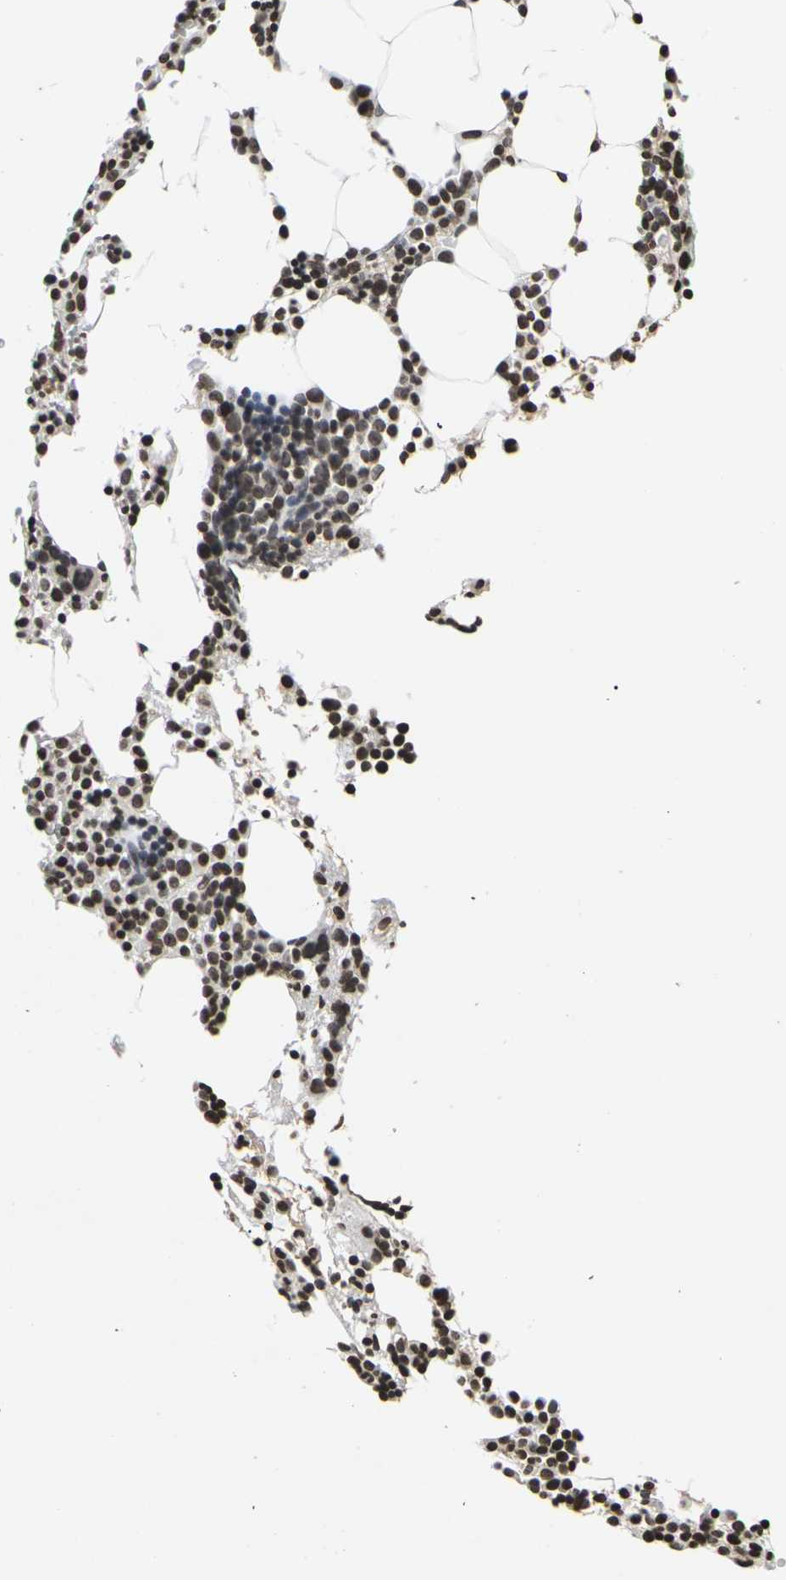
{"staining": {"intensity": "moderate", "quantity": ">75%", "location": "nuclear"}, "tissue": "bone marrow", "cell_type": "Hematopoietic cells", "image_type": "normal", "snomed": [{"axis": "morphology", "description": "Normal tissue, NOS"}, {"axis": "morphology", "description": "Inflammation, NOS"}, {"axis": "topography", "description": "Bone marrow"}], "caption": "Protein staining of unremarkable bone marrow reveals moderate nuclear positivity in approximately >75% of hematopoietic cells. (IHC, brightfield microscopy, high magnification).", "gene": "ETV5", "patient": {"sex": "male", "age": 42}}